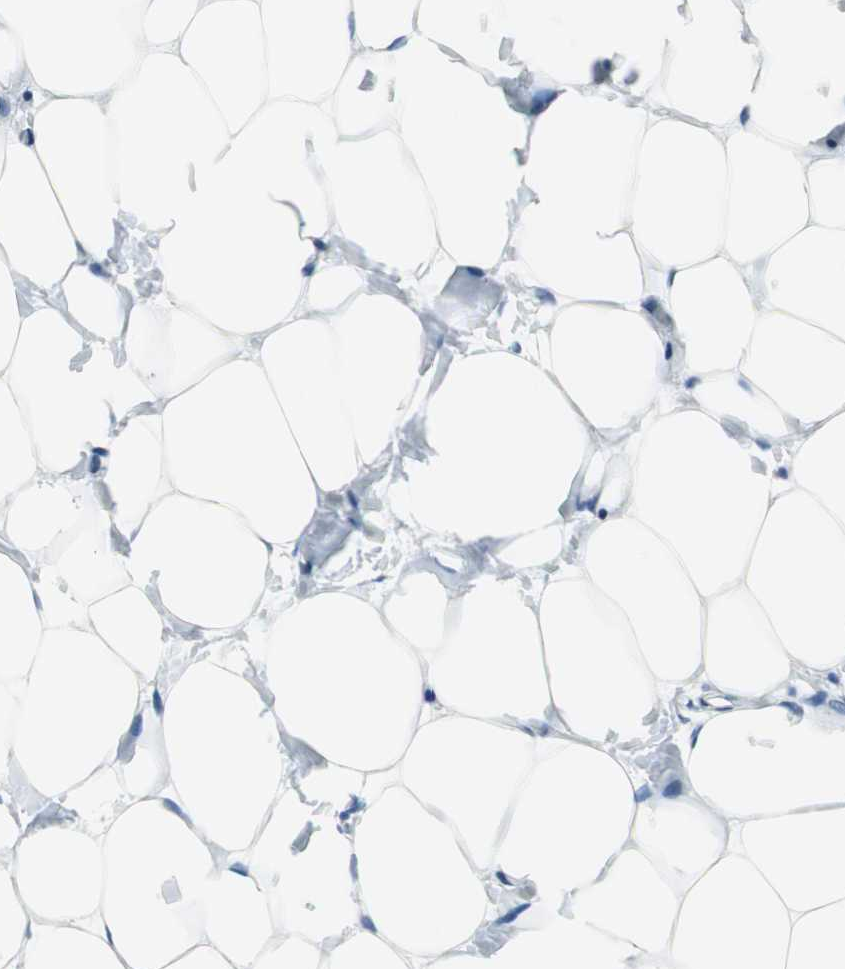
{"staining": {"intensity": "negative", "quantity": "none", "location": "none"}, "tissue": "breast", "cell_type": "Adipocytes", "image_type": "normal", "snomed": [{"axis": "morphology", "description": "Normal tissue, NOS"}, {"axis": "topography", "description": "Breast"}], "caption": "High power microscopy image of an immunohistochemistry (IHC) photomicrograph of benign breast, revealing no significant expression in adipocytes.", "gene": "SLC9A3R1", "patient": {"sex": "female", "age": 27}}